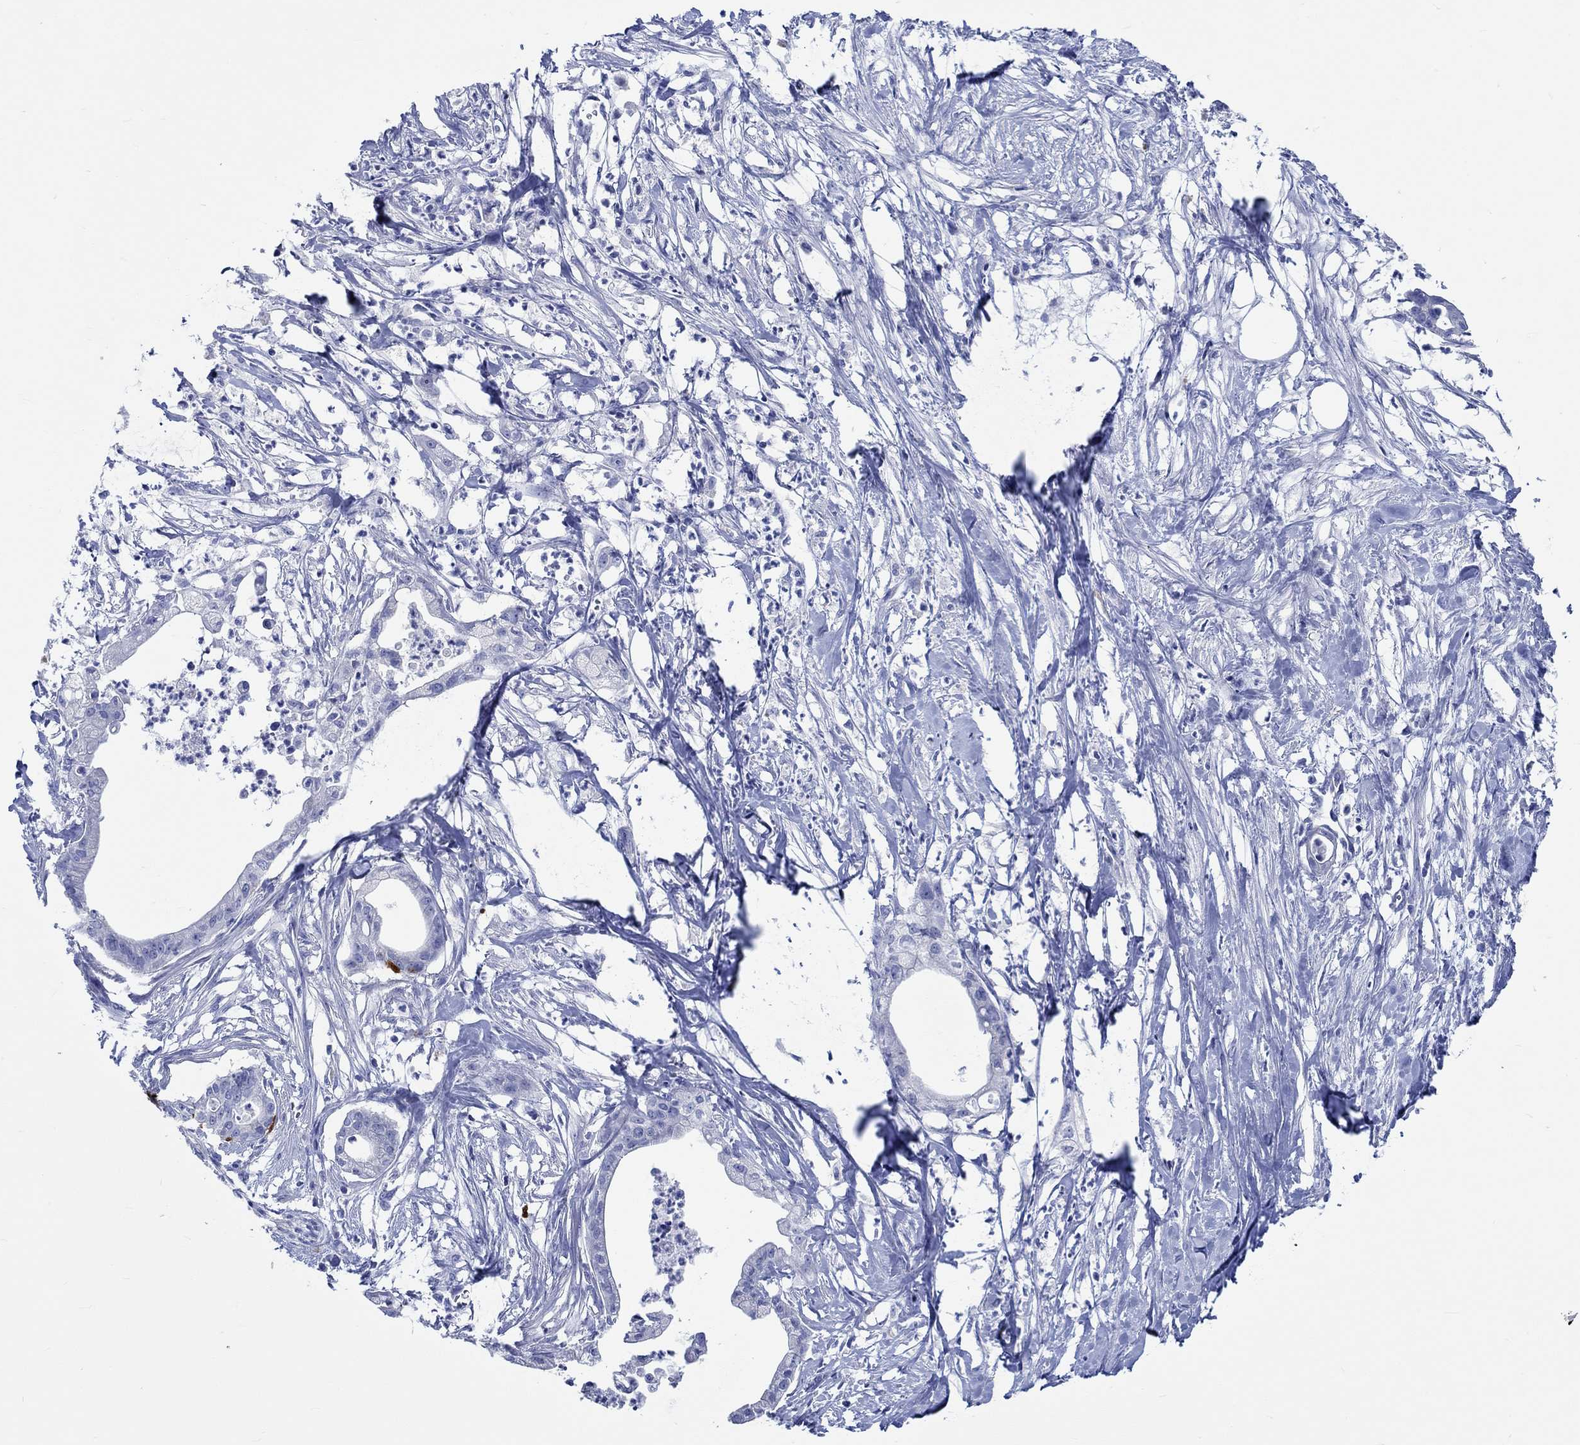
{"staining": {"intensity": "strong", "quantity": "25%-75%", "location": "cytoplasmic/membranous"}, "tissue": "pancreatic cancer", "cell_type": "Tumor cells", "image_type": "cancer", "snomed": [{"axis": "morphology", "description": "Normal tissue, NOS"}, {"axis": "morphology", "description": "Adenocarcinoma, NOS"}, {"axis": "topography", "description": "Pancreas"}], "caption": "A brown stain highlights strong cytoplasmic/membranous staining of a protein in human adenocarcinoma (pancreatic) tumor cells.", "gene": "PTPRN2", "patient": {"sex": "female", "age": 58}}